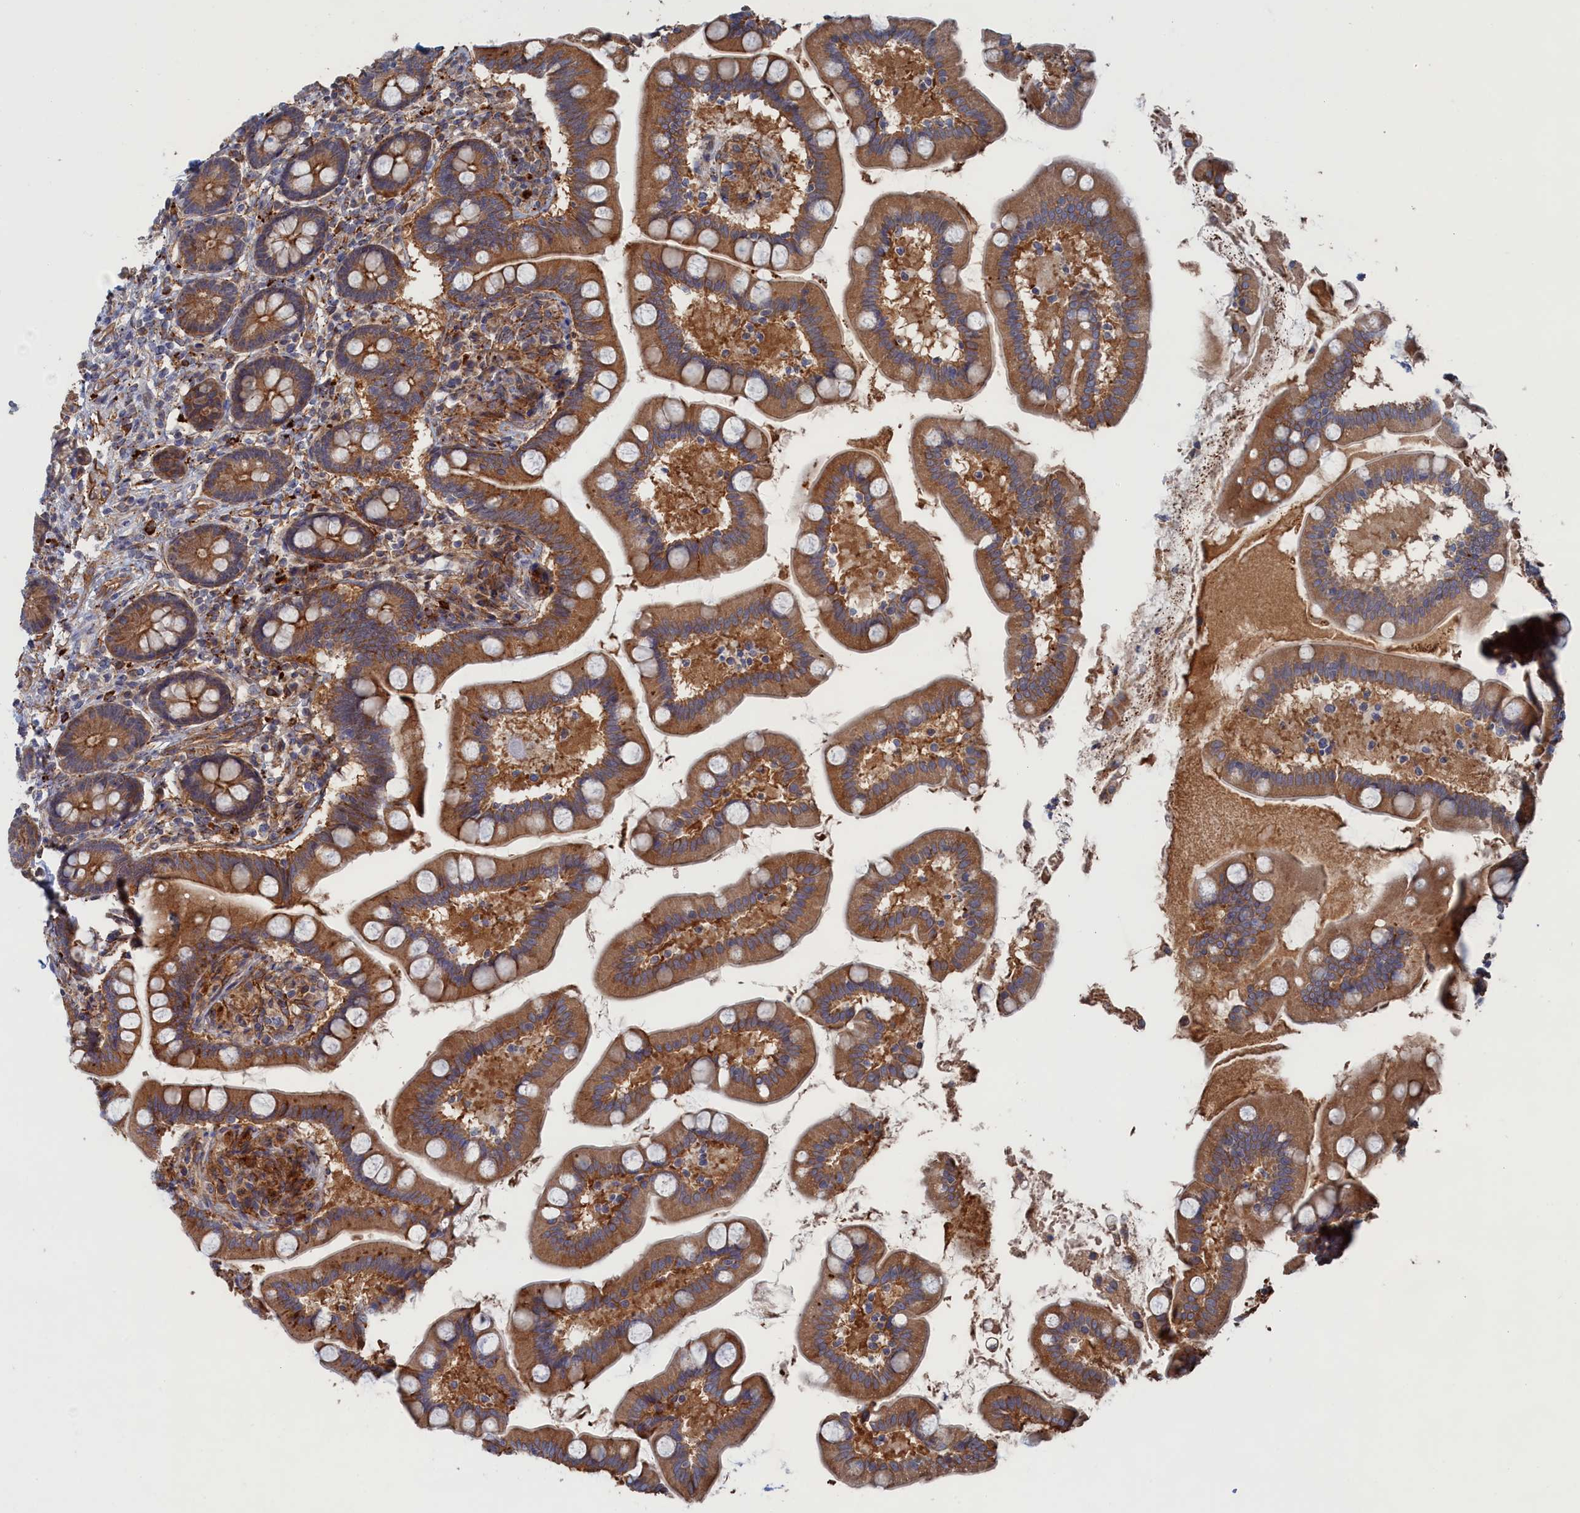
{"staining": {"intensity": "strong", "quantity": ">75%", "location": "cytoplasmic/membranous"}, "tissue": "small intestine", "cell_type": "Glandular cells", "image_type": "normal", "snomed": [{"axis": "morphology", "description": "Normal tissue, NOS"}, {"axis": "topography", "description": "Small intestine"}], "caption": "Small intestine stained with immunohistochemistry (IHC) exhibits strong cytoplasmic/membranous expression in about >75% of glandular cells.", "gene": "FILIP1L", "patient": {"sex": "female", "age": 64}}